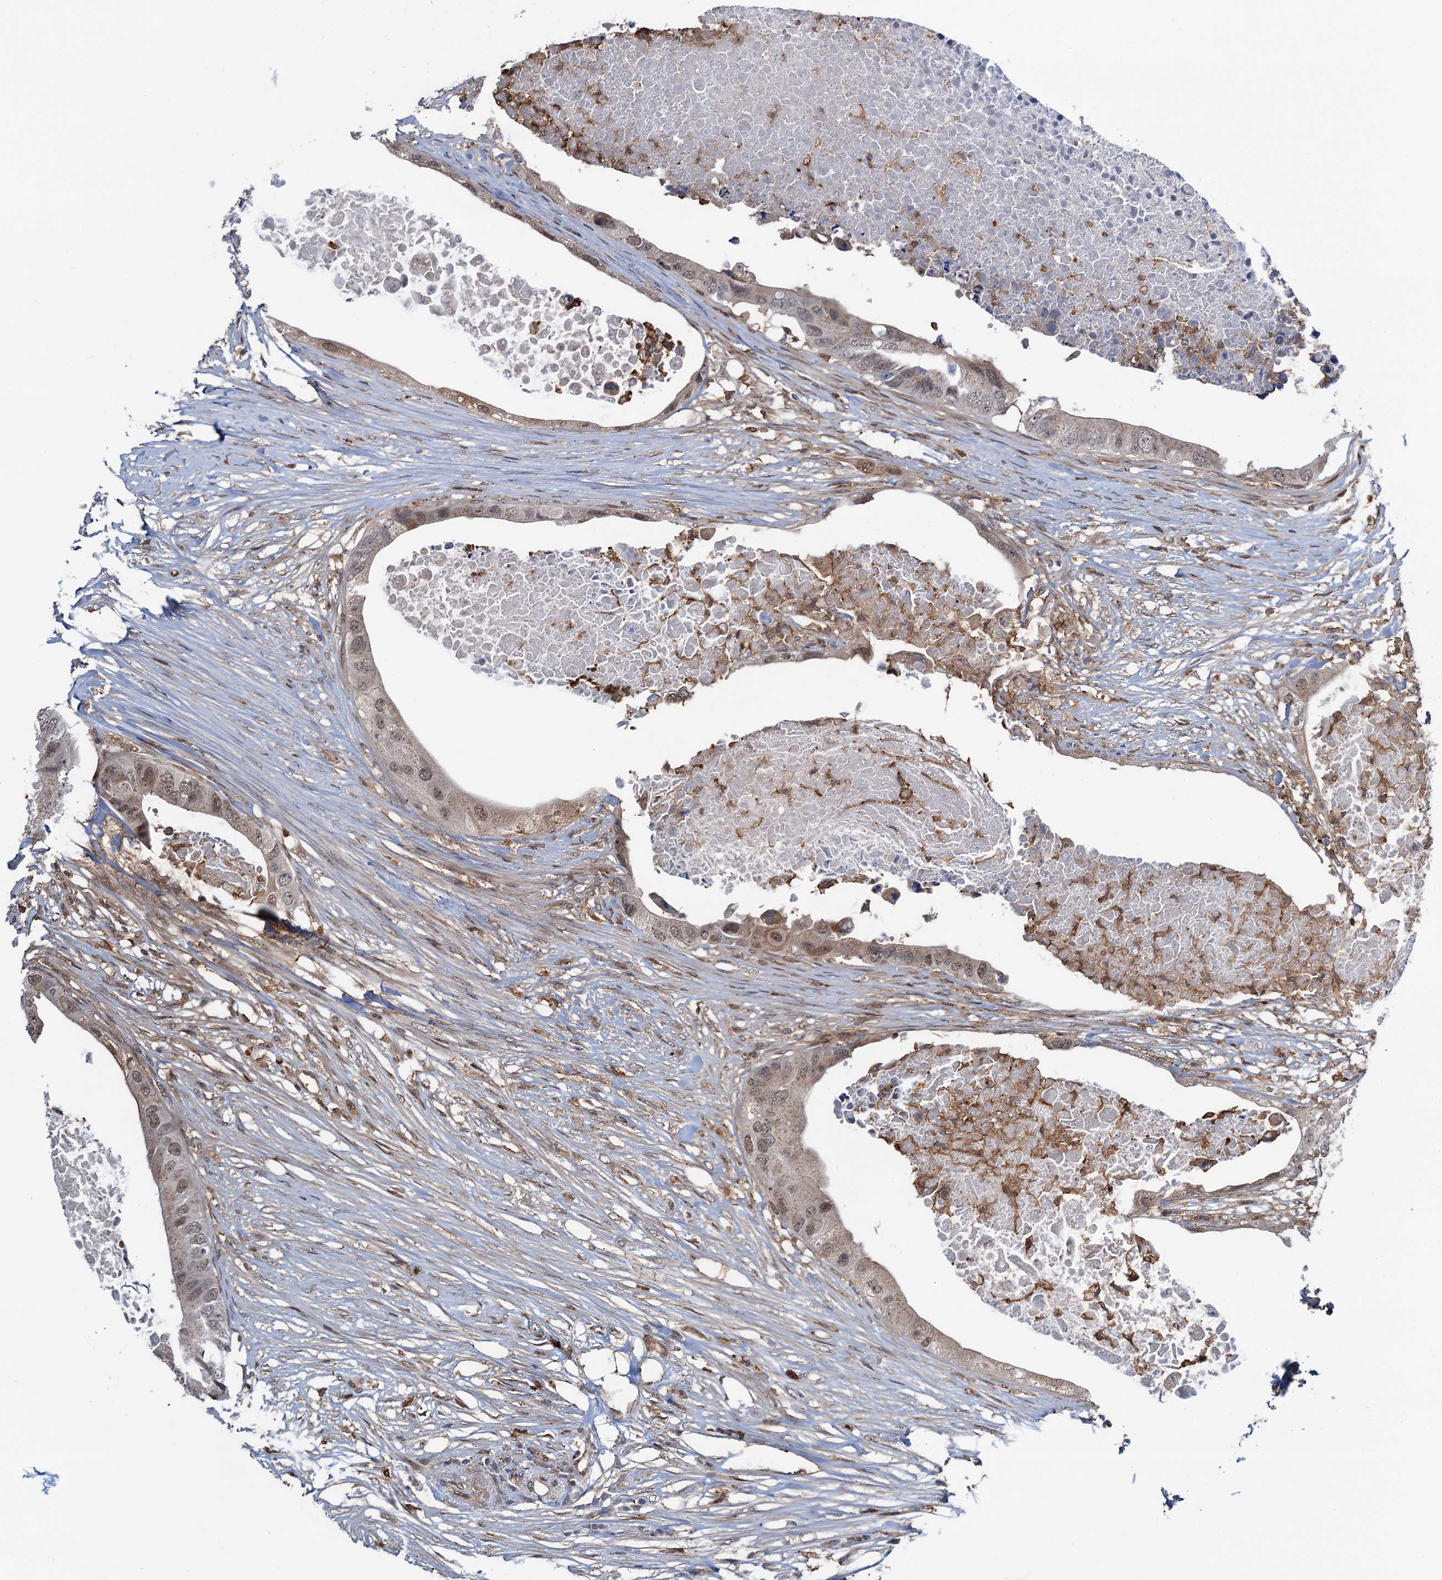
{"staining": {"intensity": "weak", "quantity": ">75%", "location": "cytoplasmic/membranous,nuclear"}, "tissue": "colorectal cancer", "cell_type": "Tumor cells", "image_type": "cancer", "snomed": [{"axis": "morphology", "description": "Adenocarcinoma, NOS"}, {"axis": "topography", "description": "Colon"}], "caption": "Approximately >75% of tumor cells in human adenocarcinoma (colorectal) exhibit weak cytoplasmic/membranous and nuclear protein positivity as visualized by brown immunohistochemical staining.", "gene": "ZNF609", "patient": {"sex": "male", "age": 71}}